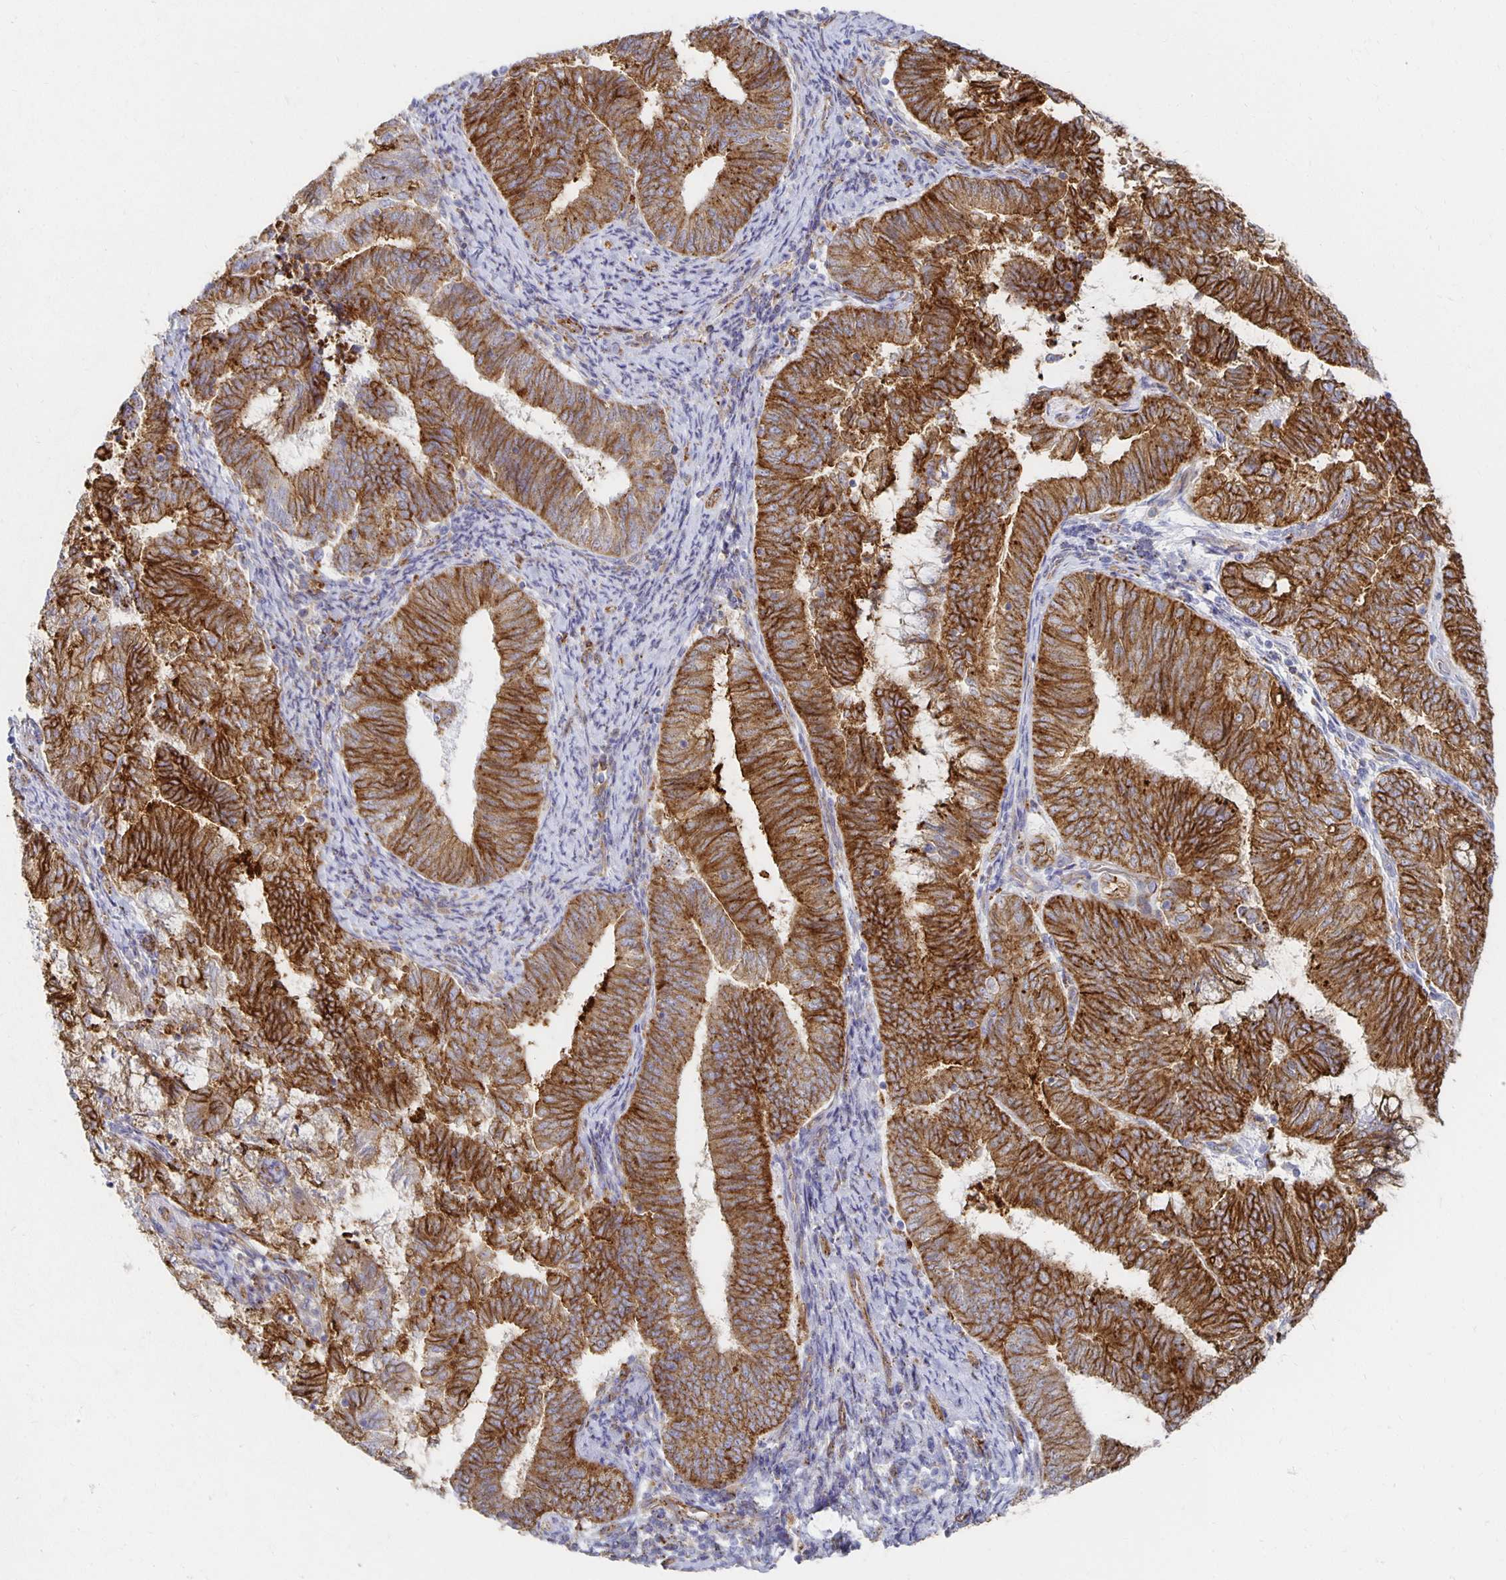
{"staining": {"intensity": "strong", "quantity": ">75%", "location": "cytoplasmic/membranous"}, "tissue": "endometrial cancer", "cell_type": "Tumor cells", "image_type": "cancer", "snomed": [{"axis": "morphology", "description": "Adenocarcinoma, NOS"}, {"axis": "topography", "description": "Endometrium"}], "caption": "The histopathology image reveals immunohistochemical staining of endometrial adenocarcinoma. There is strong cytoplasmic/membranous expression is seen in approximately >75% of tumor cells.", "gene": "TAAR1", "patient": {"sex": "female", "age": 65}}